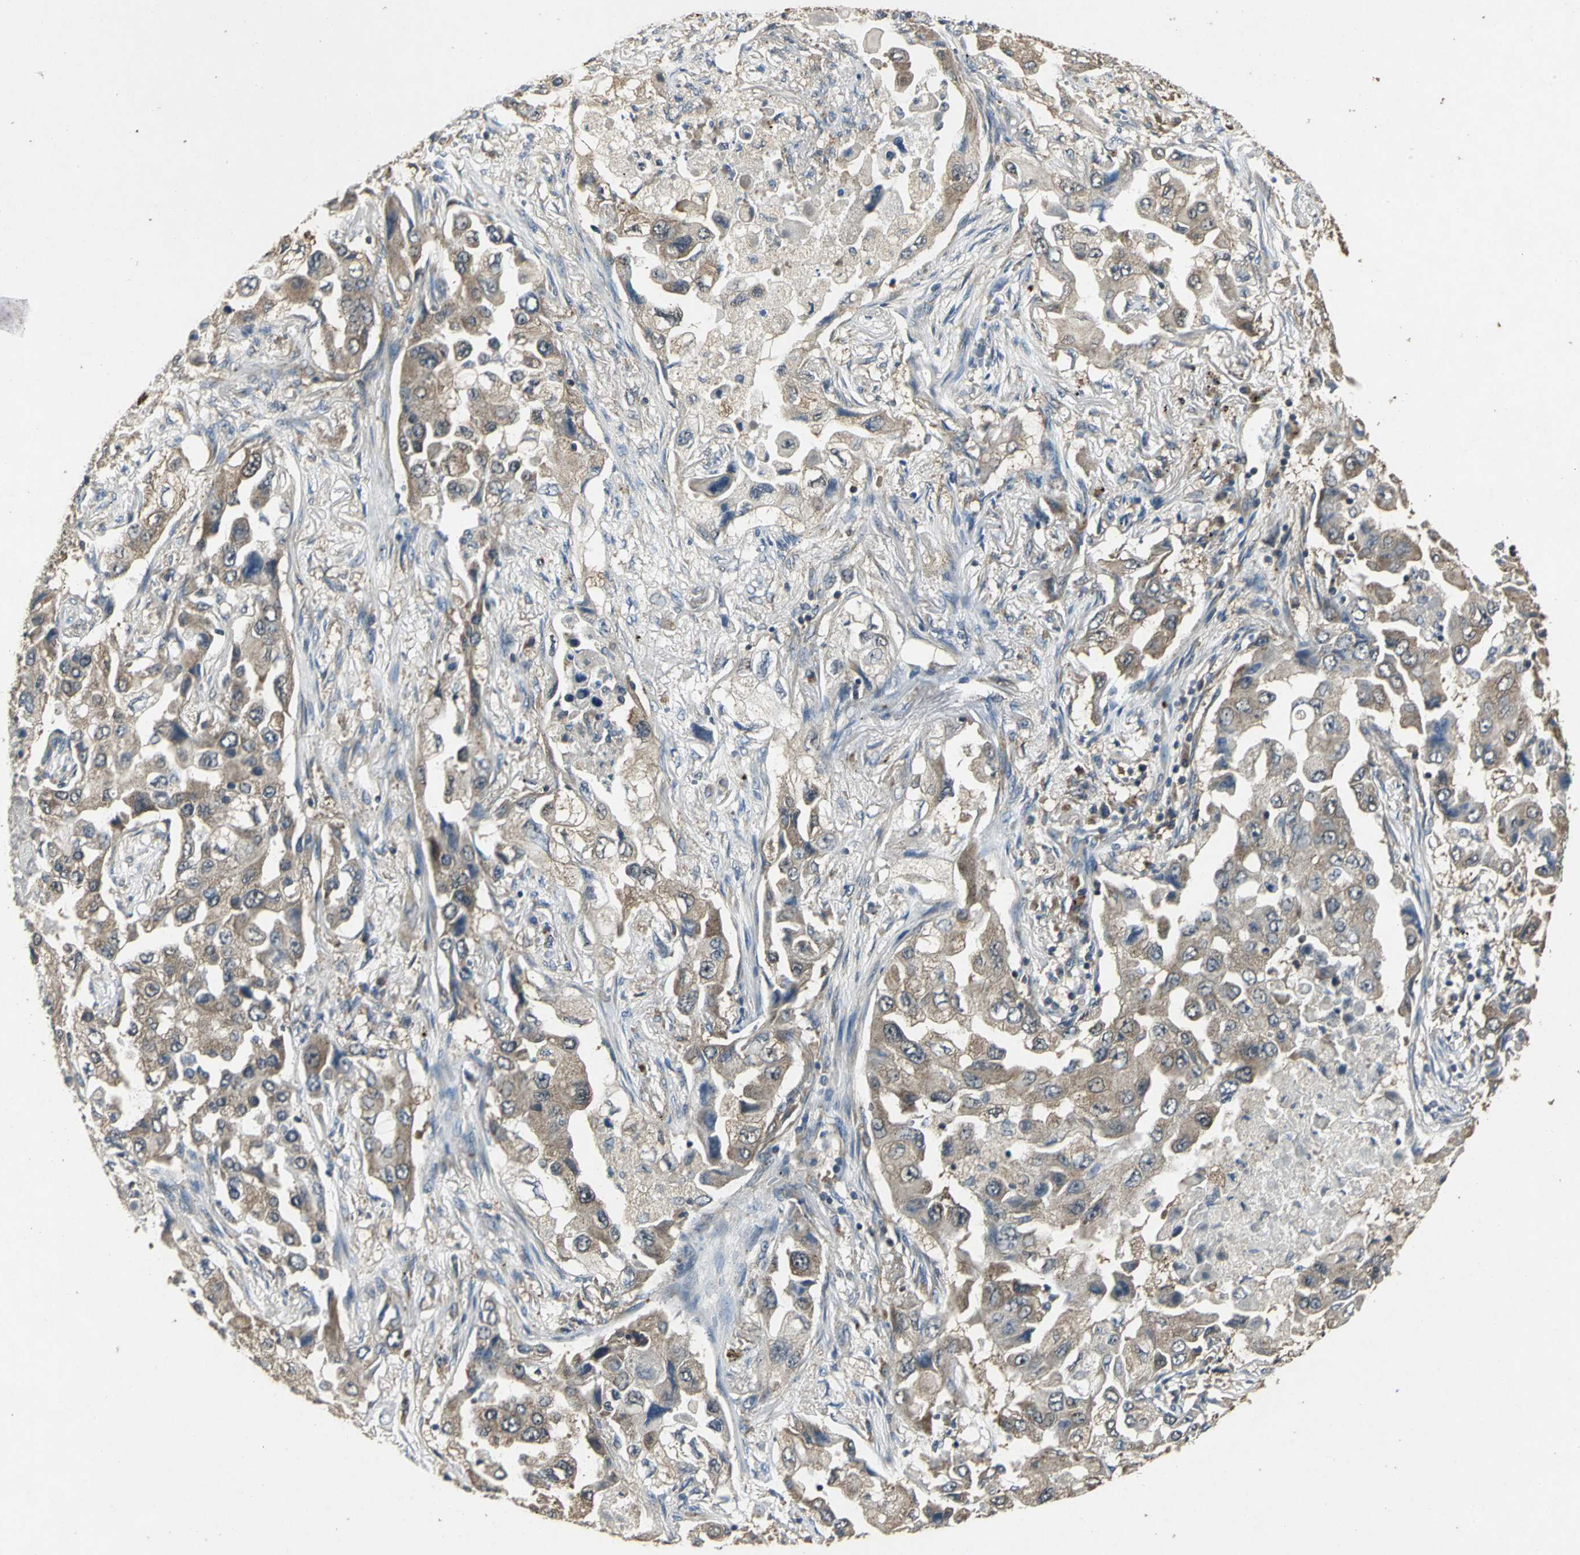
{"staining": {"intensity": "moderate", "quantity": ">75%", "location": "cytoplasmic/membranous"}, "tissue": "lung cancer", "cell_type": "Tumor cells", "image_type": "cancer", "snomed": [{"axis": "morphology", "description": "Adenocarcinoma, NOS"}, {"axis": "topography", "description": "Lung"}], "caption": "Brown immunohistochemical staining in human adenocarcinoma (lung) shows moderate cytoplasmic/membranous expression in about >75% of tumor cells. (DAB (3,3'-diaminobenzidine) IHC with brightfield microscopy, high magnification).", "gene": "IRF3", "patient": {"sex": "female", "age": 65}}